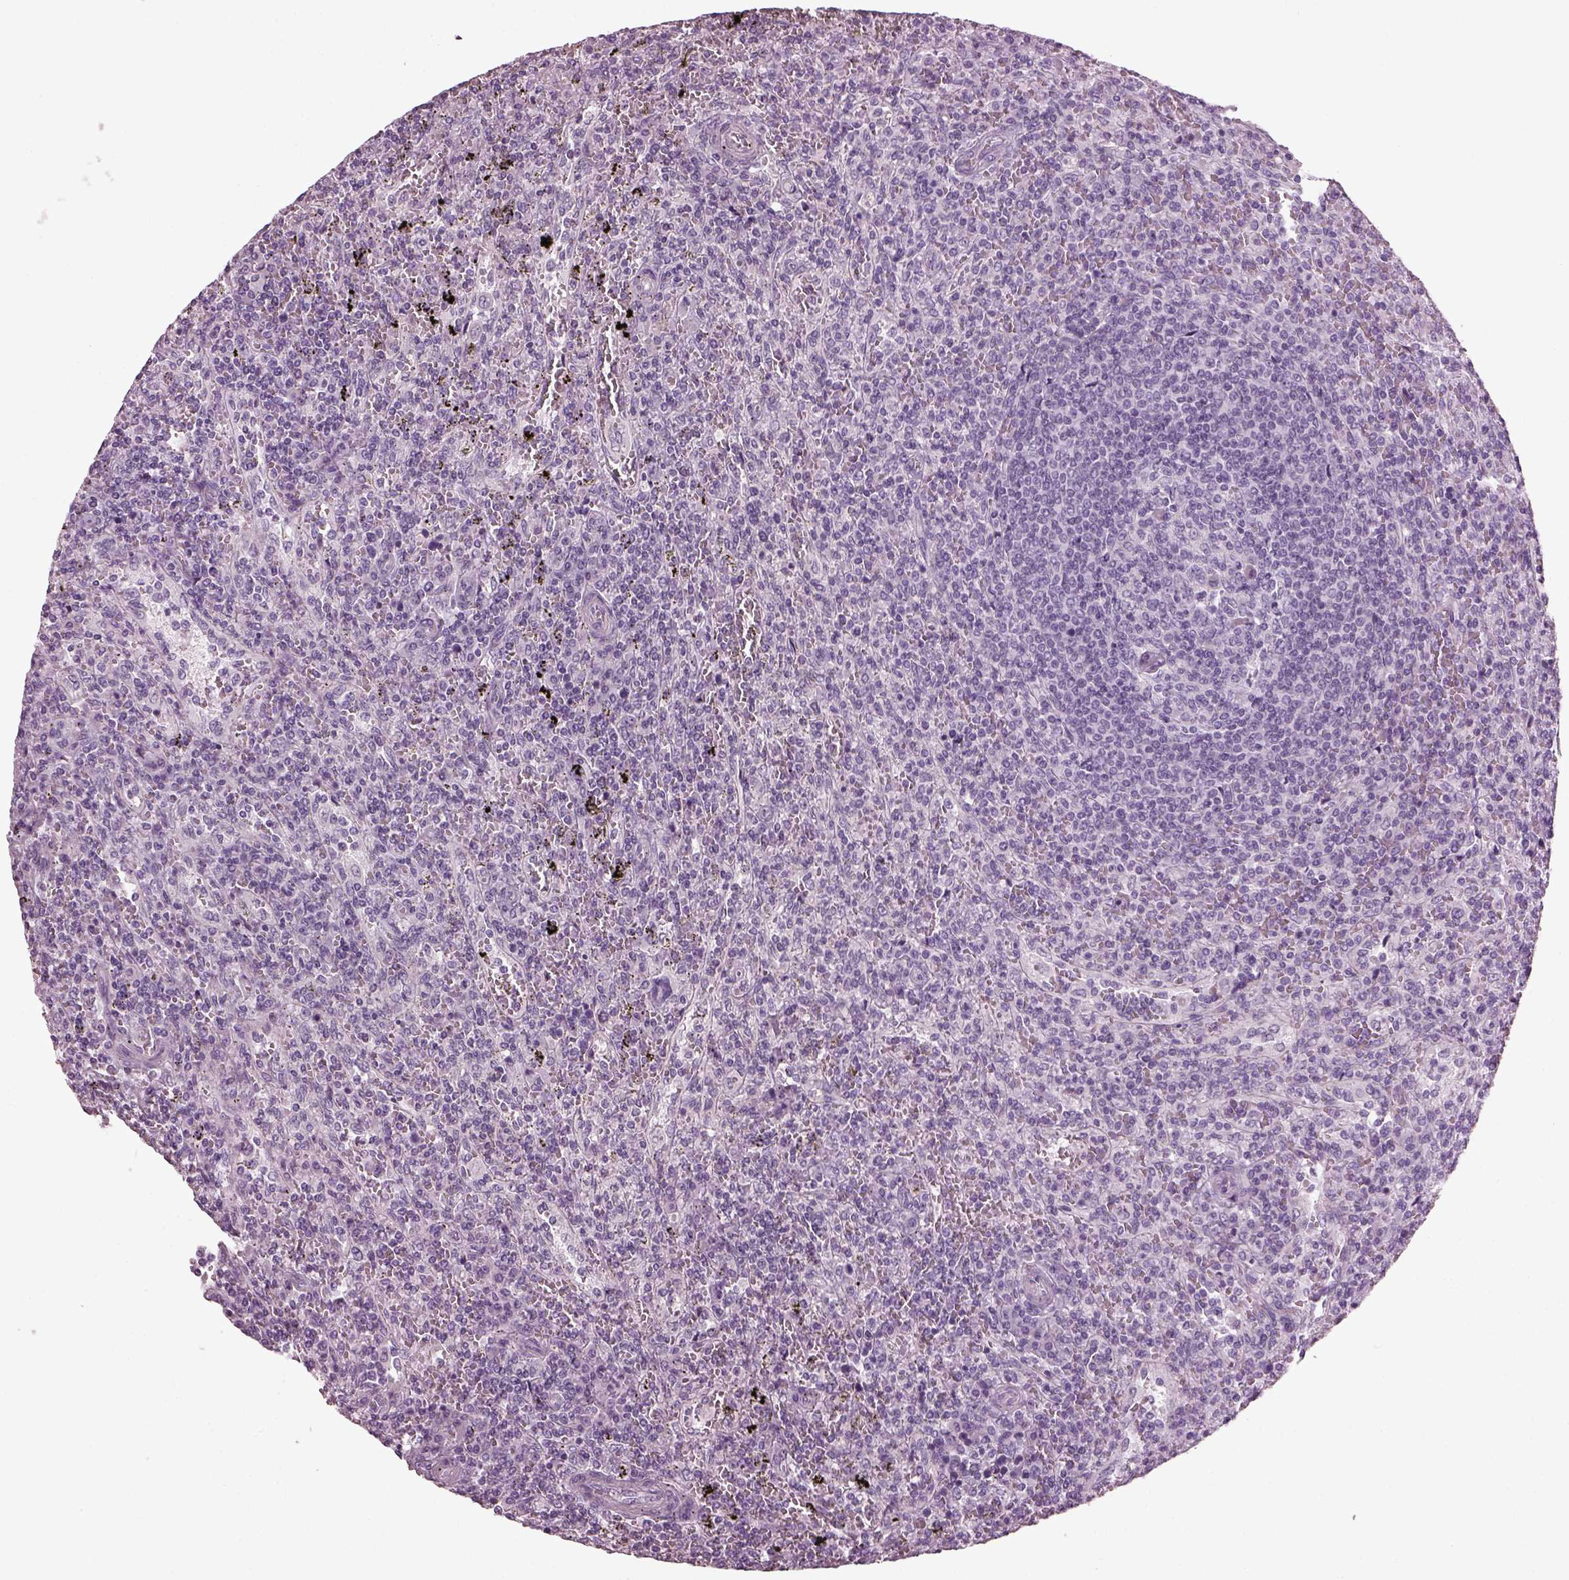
{"staining": {"intensity": "negative", "quantity": "none", "location": "none"}, "tissue": "lymphoma", "cell_type": "Tumor cells", "image_type": "cancer", "snomed": [{"axis": "morphology", "description": "Malignant lymphoma, non-Hodgkin's type, Low grade"}, {"axis": "topography", "description": "Spleen"}], "caption": "Tumor cells are negative for brown protein staining in low-grade malignant lymphoma, non-Hodgkin's type.", "gene": "PDC", "patient": {"sex": "male", "age": 62}}